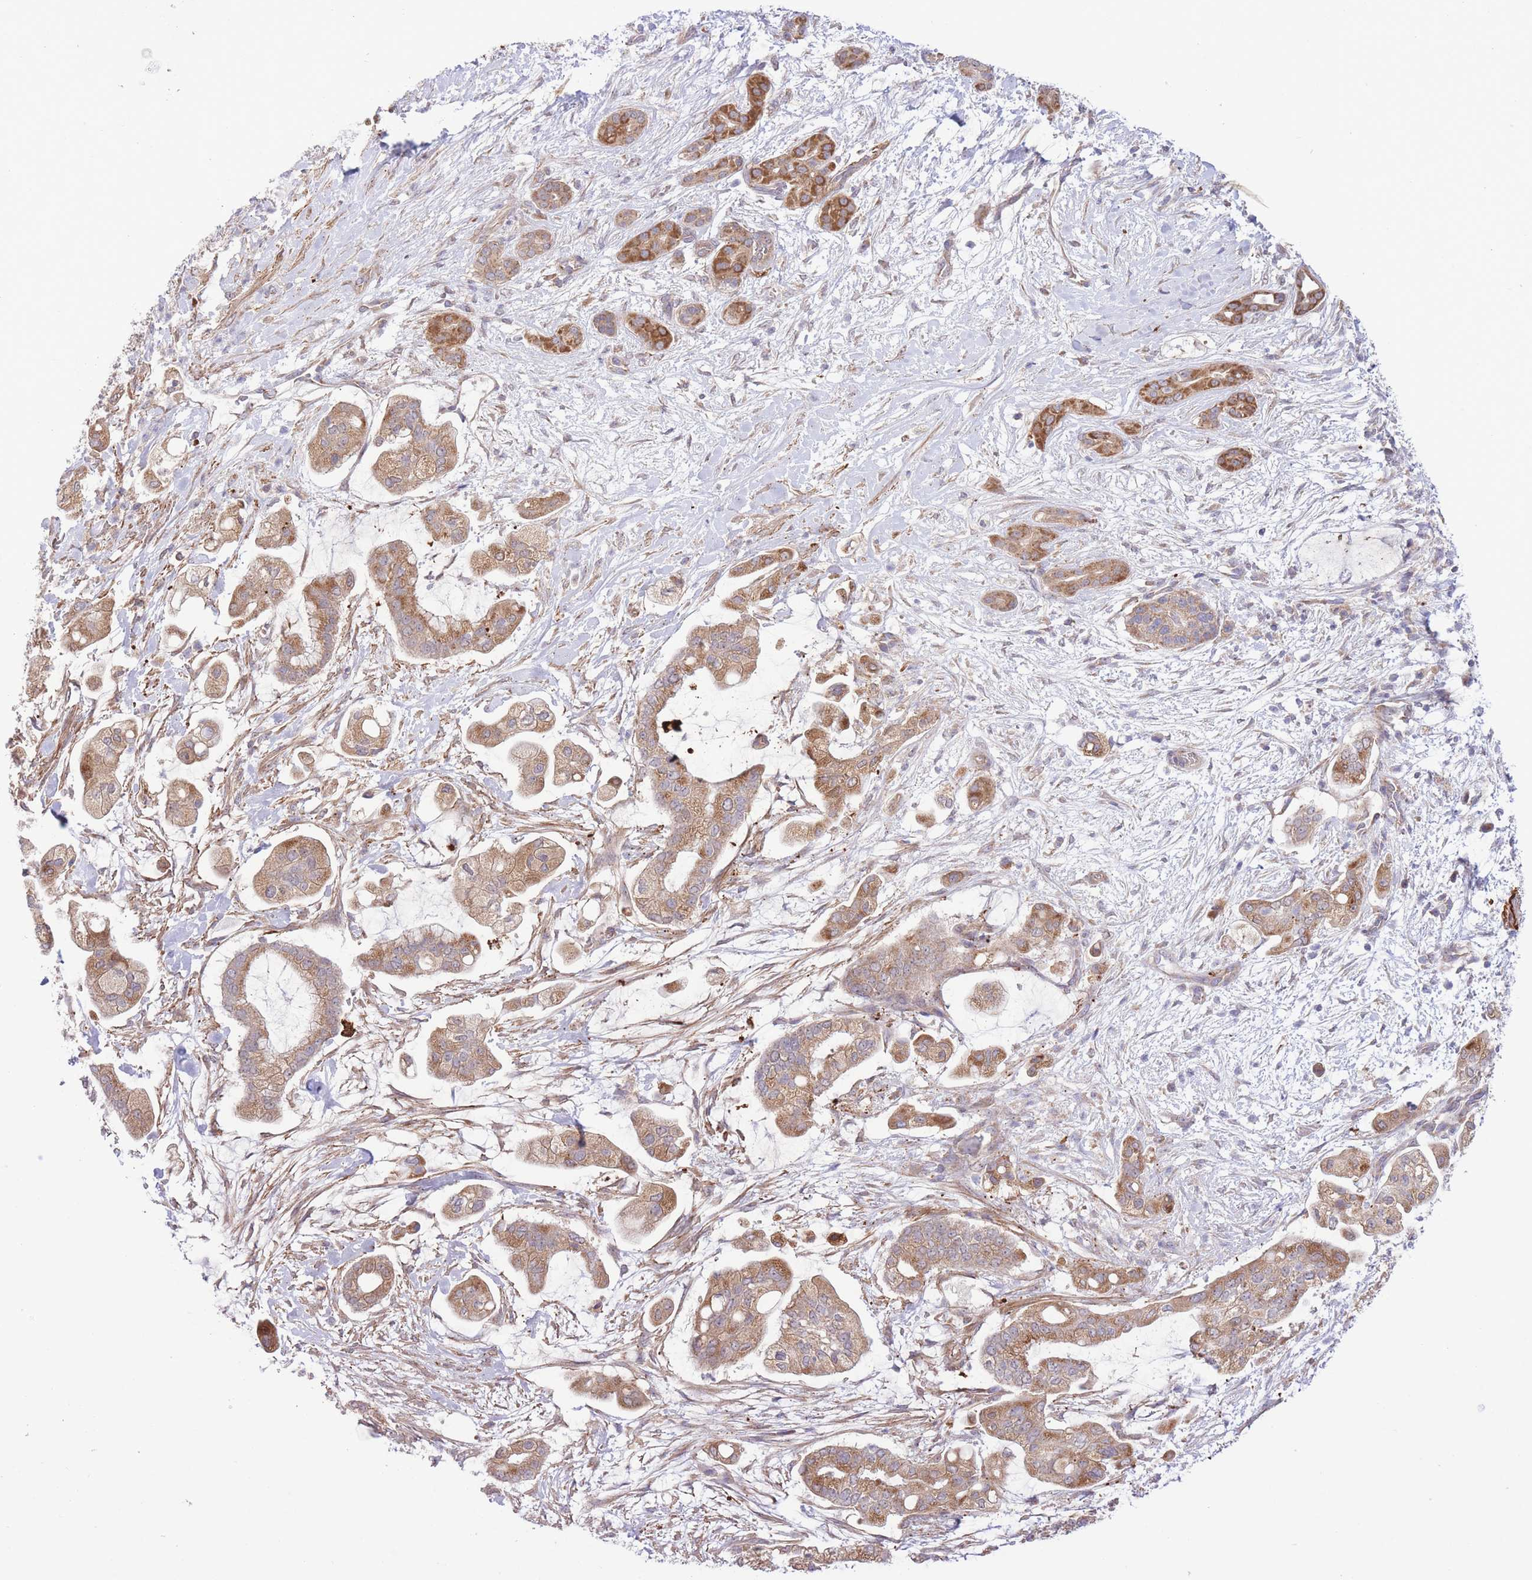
{"staining": {"intensity": "moderate", "quantity": ">75%", "location": "cytoplasmic/membranous"}, "tissue": "pancreatic cancer", "cell_type": "Tumor cells", "image_type": "cancer", "snomed": [{"axis": "morphology", "description": "Adenocarcinoma, NOS"}, {"axis": "topography", "description": "Pancreas"}], "caption": "The immunohistochemical stain shows moderate cytoplasmic/membranous staining in tumor cells of pancreatic cancer tissue.", "gene": "ATP13A2", "patient": {"sex": "female", "age": 69}}